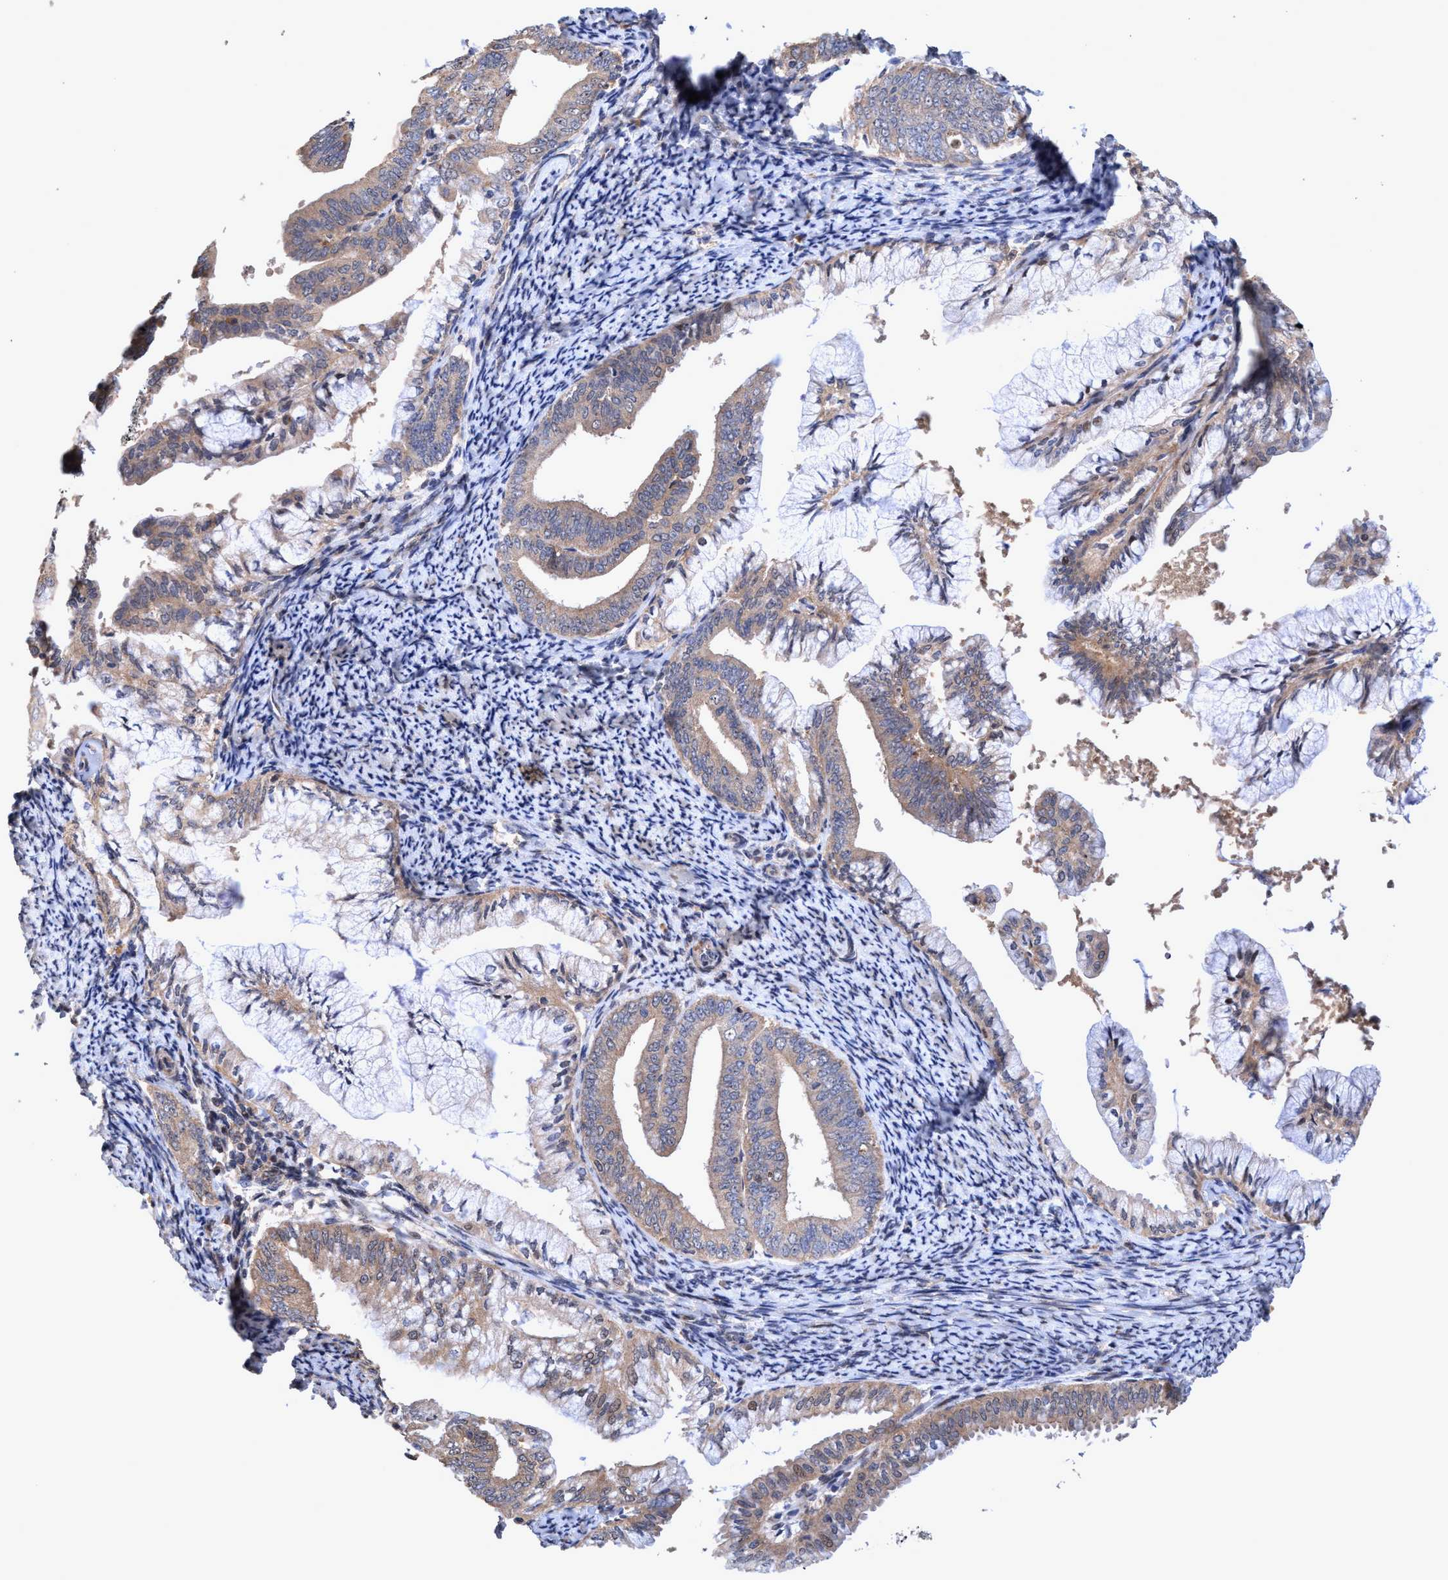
{"staining": {"intensity": "weak", "quantity": ">75%", "location": "cytoplasmic/membranous"}, "tissue": "endometrial cancer", "cell_type": "Tumor cells", "image_type": "cancer", "snomed": [{"axis": "morphology", "description": "Adenocarcinoma, NOS"}, {"axis": "topography", "description": "Endometrium"}], "caption": "Protein analysis of endometrial adenocarcinoma tissue exhibits weak cytoplasmic/membranous expression in approximately >75% of tumor cells. (brown staining indicates protein expression, while blue staining denotes nuclei).", "gene": "ZNF677", "patient": {"sex": "female", "age": 63}}